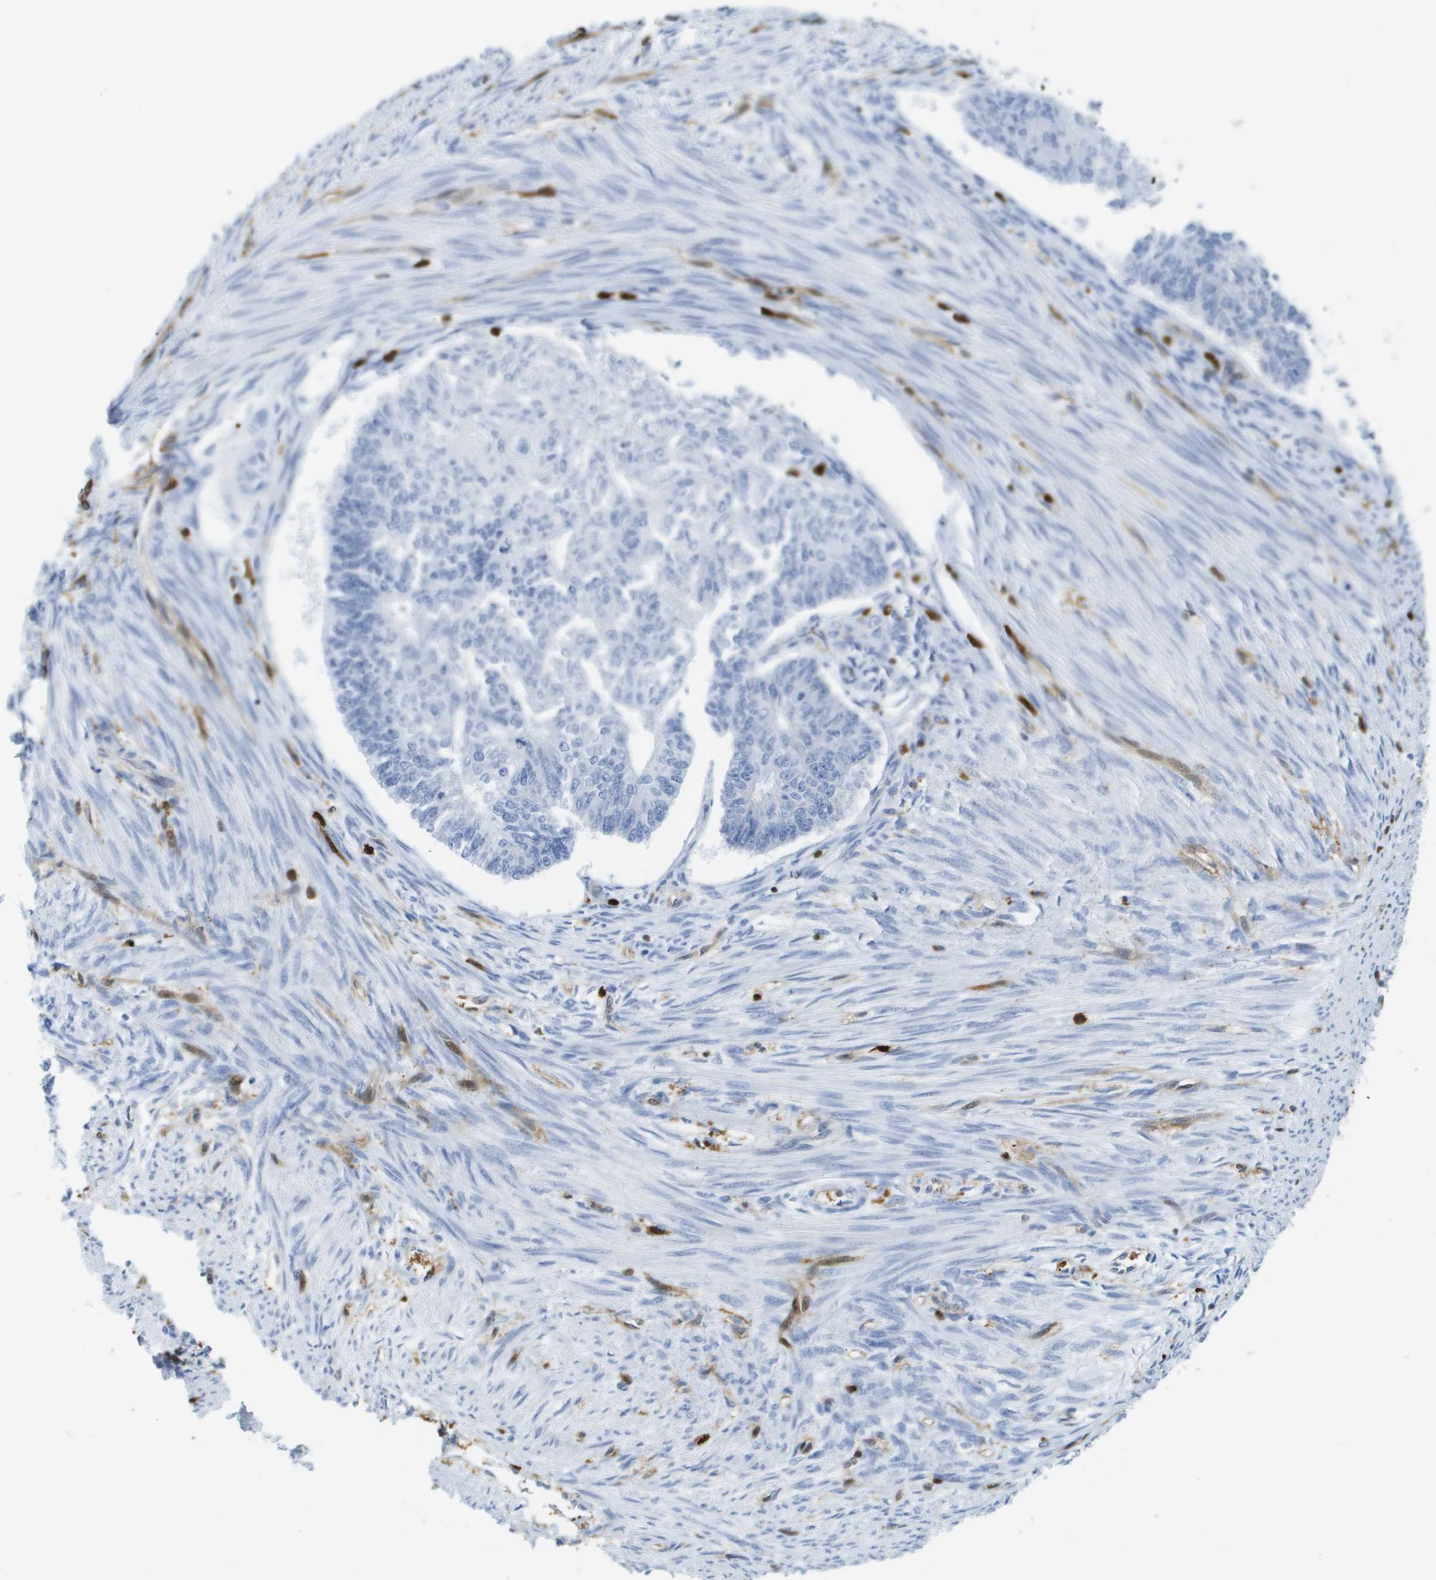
{"staining": {"intensity": "negative", "quantity": "none", "location": "none"}, "tissue": "endometrial cancer", "cell_type": "Tumor cells", "image_type": "cancer", "snomed": [{"axis": "morphology", "description": "Adenocarcinoma, NOS"}, {"axis": "topography", "description": "Endometrium"}], "caption": "Endometrial adenocarcinoma stained for a protein using immunohistochemistry reveals no positivity tumor cells.", "gene": "DOCK5", "patient": {"sex": "female", "age": 32}}